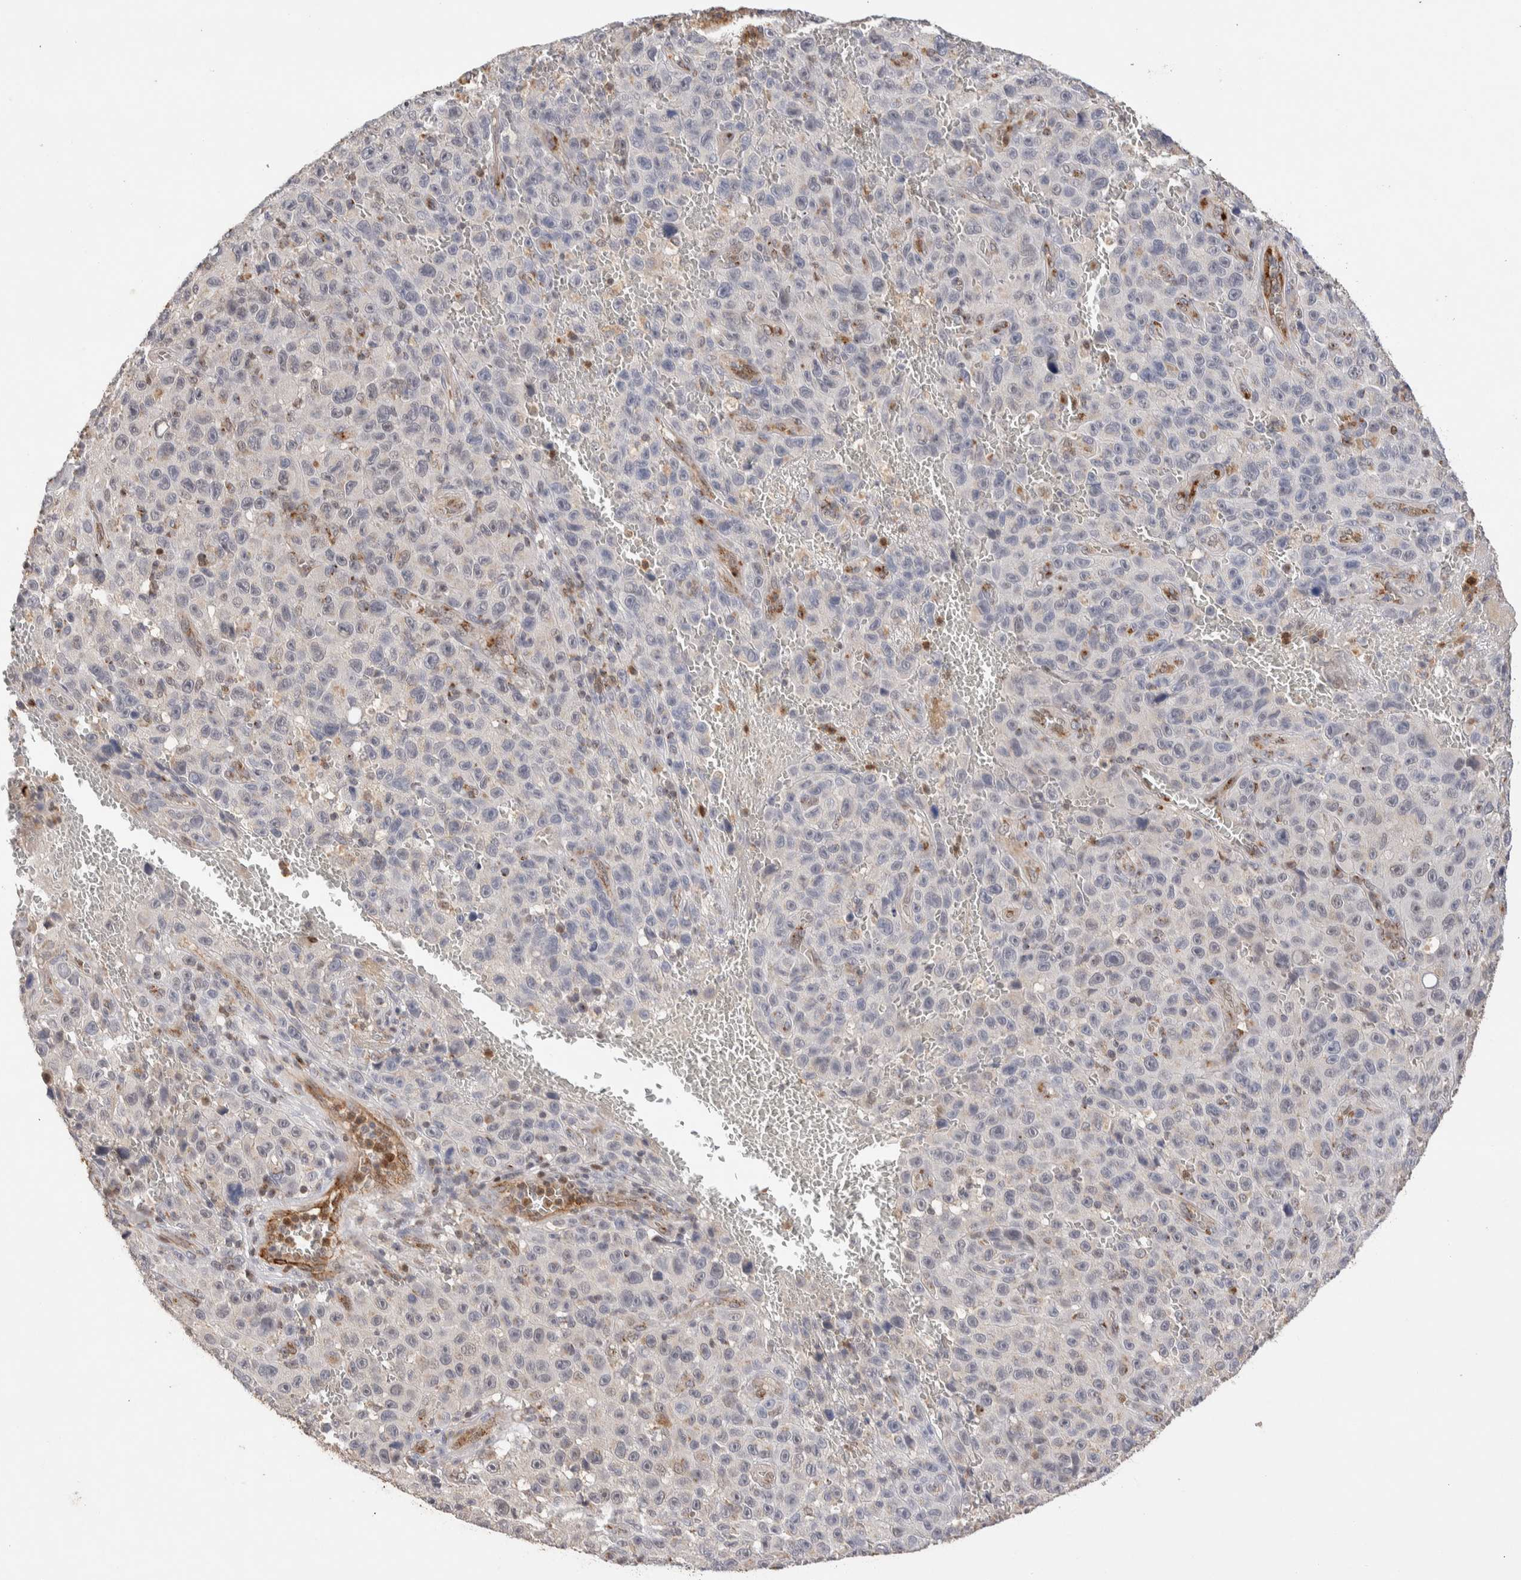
{"staining": {"intensity": "negative", "quantity": "none", "location": "none"}, "tissue": "melanoma", "cell_type": "Tumor cells", "image_type": "cancer", "snomed": [{"axis": "morphology", "description": "Malignant melanoma, NOS"}, {"axis": "topography", "description": "Skin"}], "caption": "Immunohistochemical staining of human malignant melanoma displays no significant staining in tumor cells.", "gene": "NSMAF", "patient": {"sex": "female", "age": 82}}